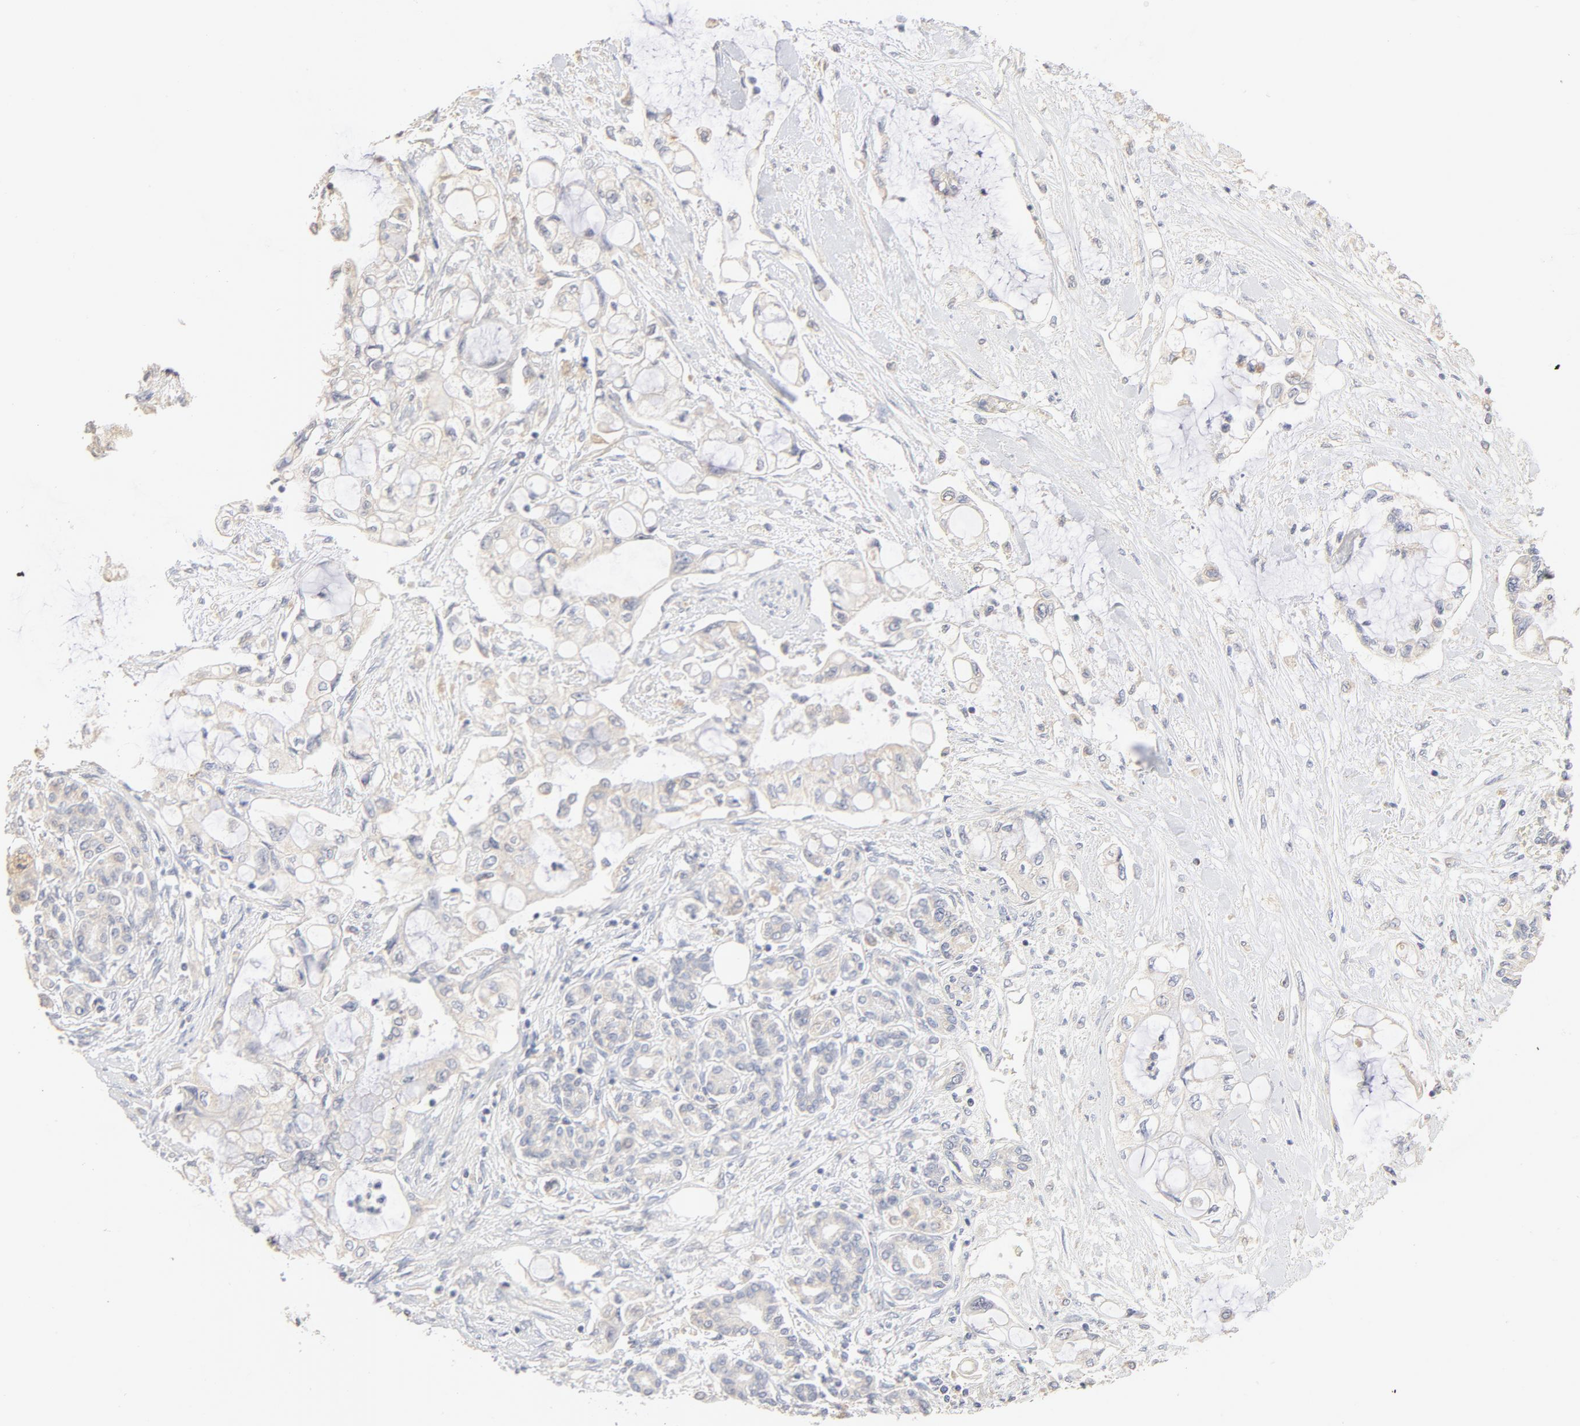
{"staining": {"intensity": "negative", "quantity": "none", "location": "none"}, "tissue": "pancreatic cancer", "cell_type": "Tumor cells", "image_type": "cancer", "snomed": [{"axis": "morphology", "description": "Adenocarcinoma, NOS"}, {"axis": "topography", "description": "Pancreas"}], "caption": "DAB (3,3'-diaminobenzidine) immunohistochemical staining of human pancreatic cancer (adenocarcinoma) reveals no significant staining in tumor cells.", "gene": "FCGBP", "patient": {"sex": "female", "age": 70}}